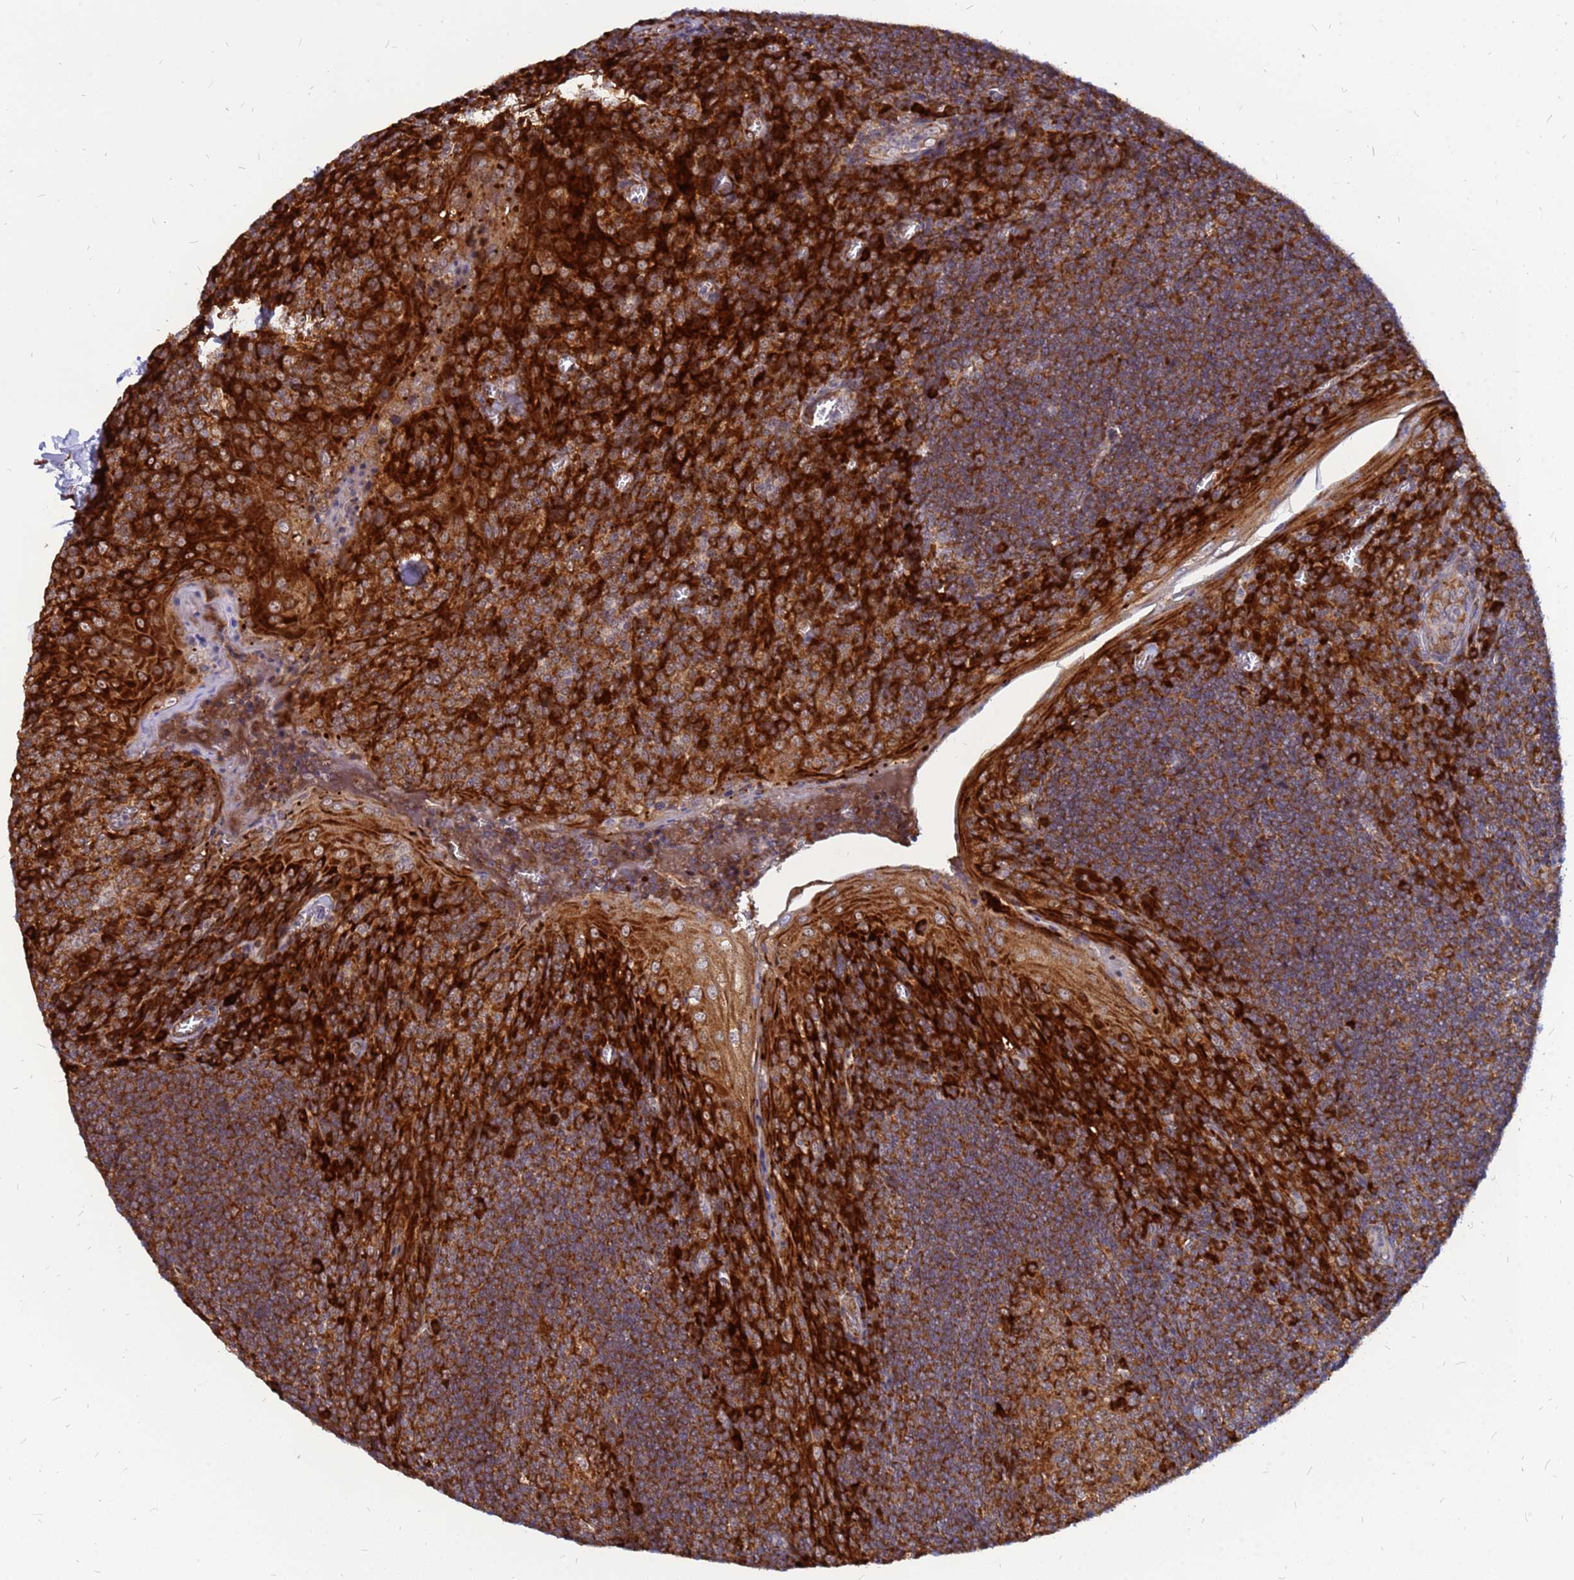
{"staining": {"intensity": "strong", "quantity": ">75%", "location": "cytoplasmic/membranous"}, "tissue": "tonsil", "cell_type": "Germinal center cells", "image_type": "normal", "snomed": [{"axis": "morphology", "description": "Normal tissue, NOS"}, {"axis": "topography", "description": "Tonsil"}], "caption": "Protein analysis of benign tonsil shows strong cytoplasmic/membranous staining in approximately >75% of germinal center cells. (Stains: DAB in brown, nuclei in blue, Microscopy: brightfield microscopy at high magnification).", "gene": "RPL8", "patient": {"sex": "male", "age": 27}}